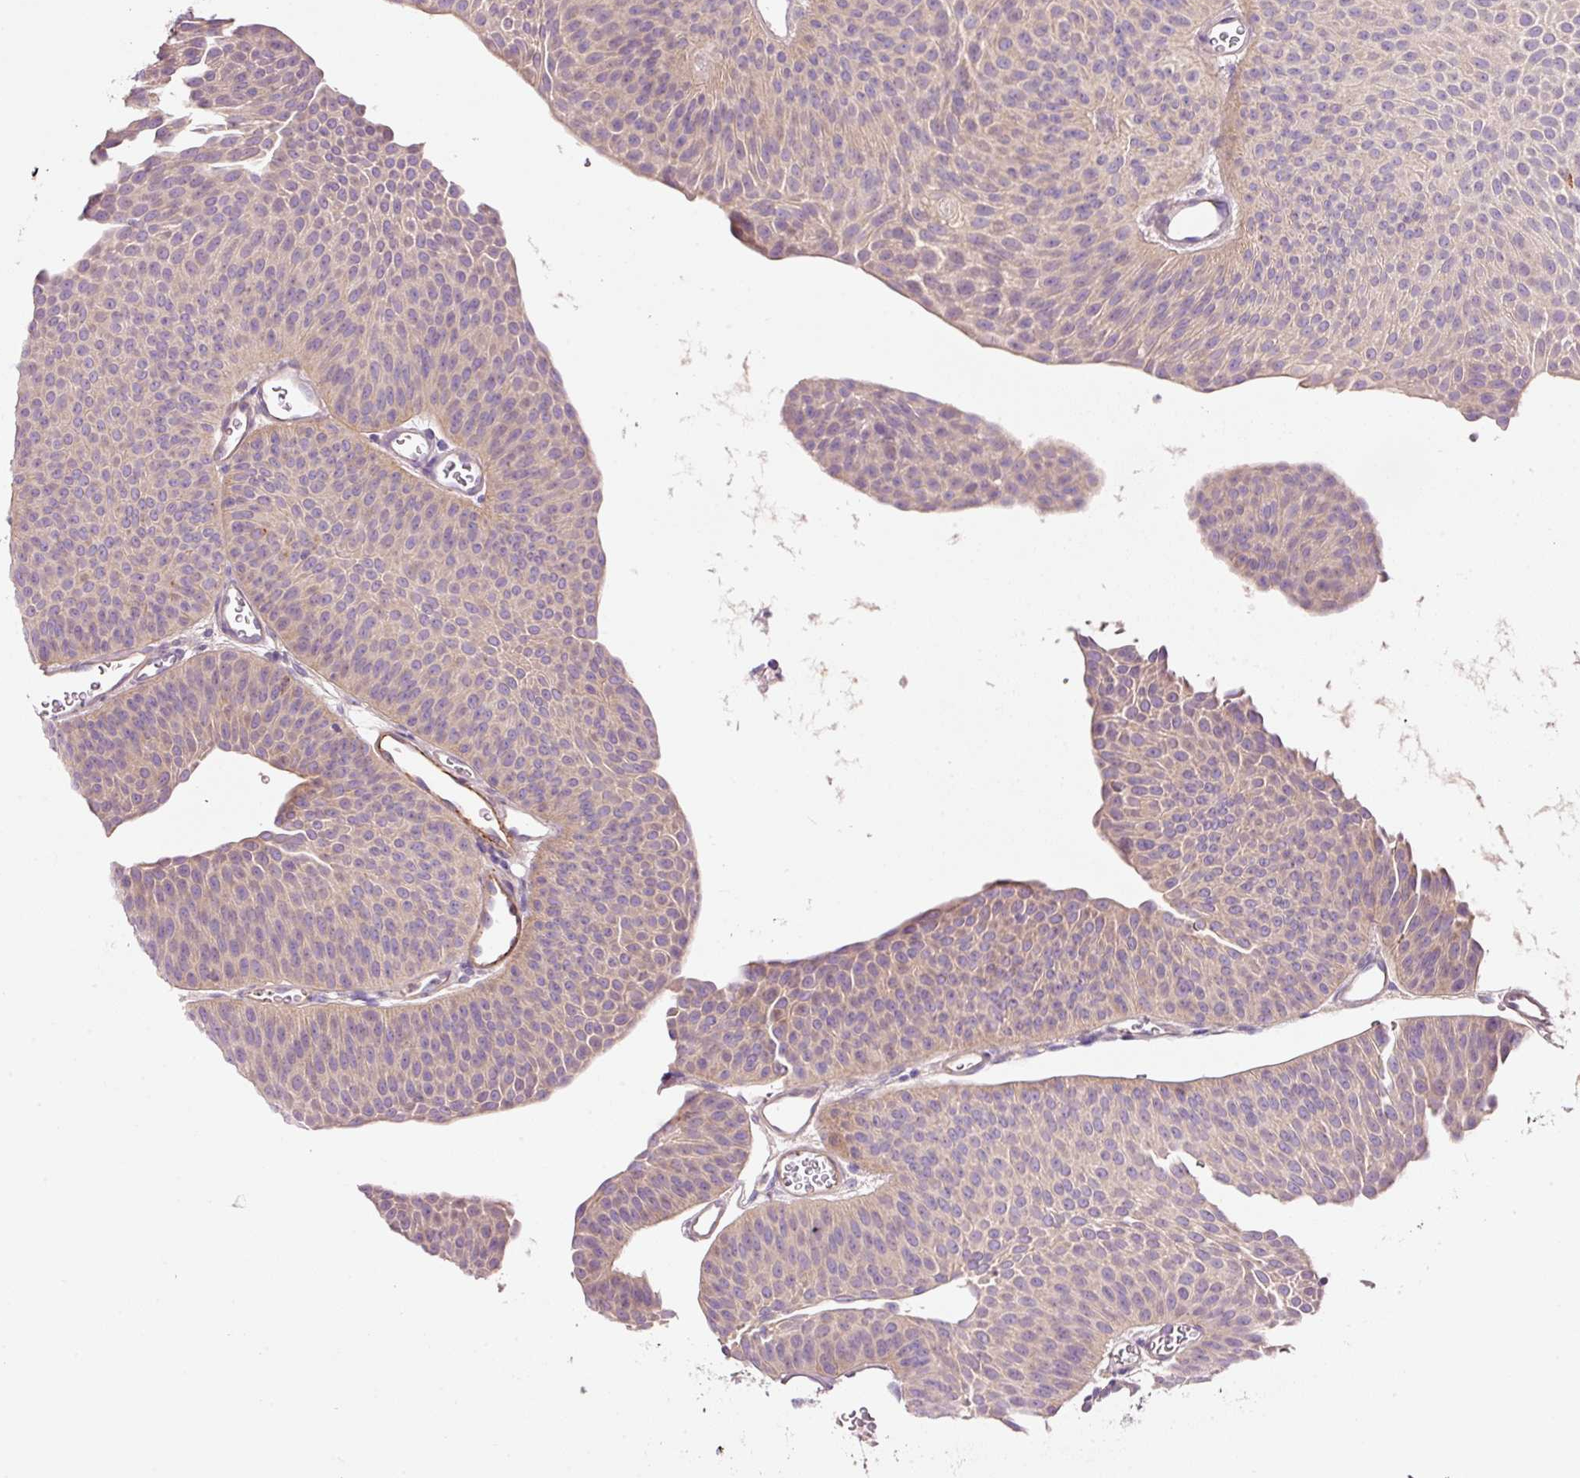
{"staining": {"intensity": "weak", "quantity": "25%-75%", "location": "cytoplasmic/membranous"}, "tissue": "urothelial cancer", "cell_type": "Tumor cells", "image_type": "cancer", "snomed": [{"axis": "morphology", "description": "Urothelial carcinoma, Low grade"}, {"axis": "topography", "description": "Urinary bladder"}], "caption": "Urothelial cancer was stained to show a protein in brown. There is low levels of weak cytoplasmic/membranous positivity in approximately 25%-75% of tumor cells.", "gene": "SOS2", "patient": {"sex": "female", "age": 60}}